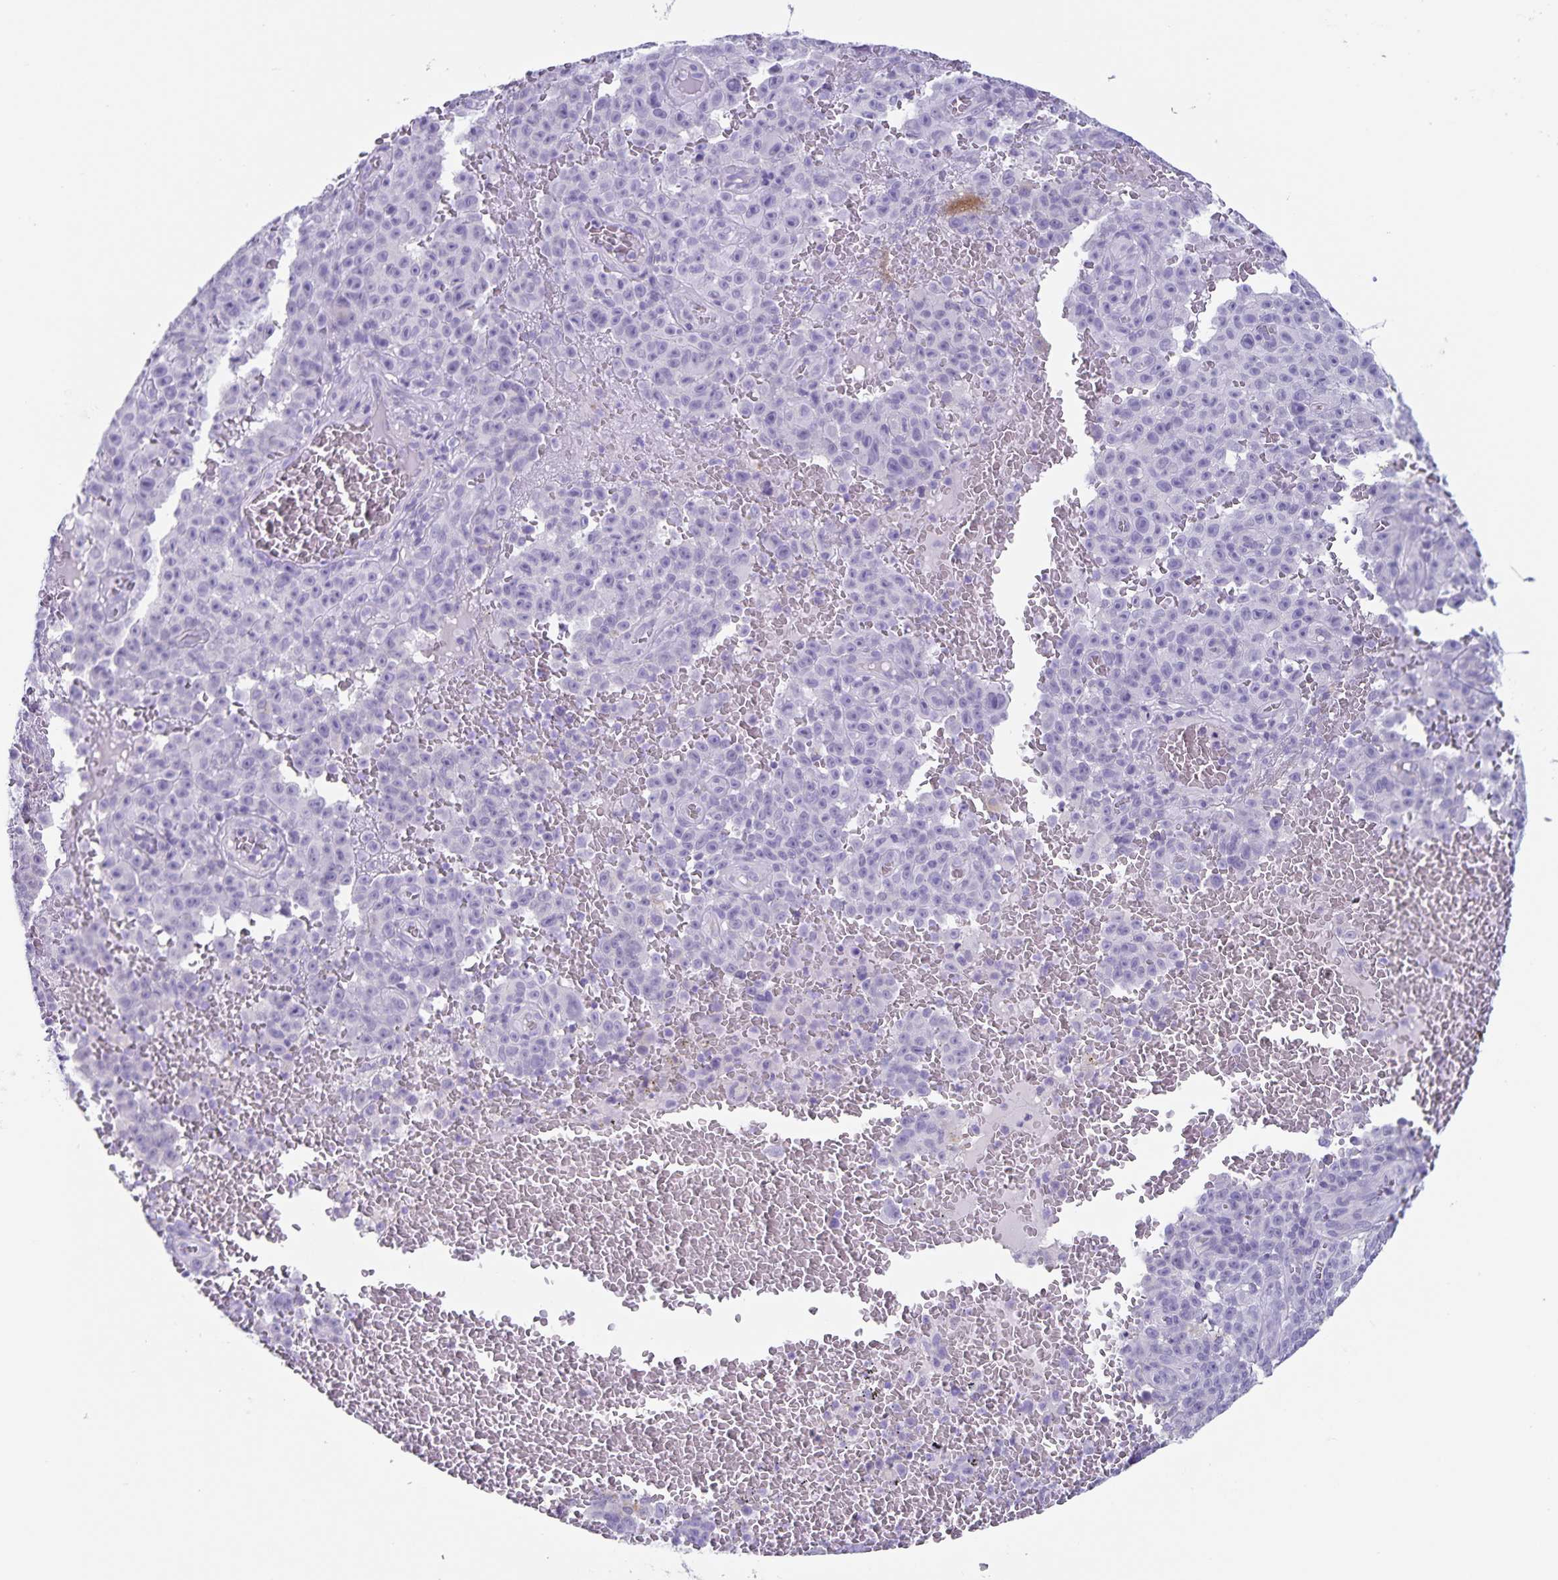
{"staining": {"intensity": "negative", "quantity": "none", "location": "none"}, "tissue": "melanoma", "cell_type": "Tumor cells", "image_type": "cancer", "snomed": [{"axis": "morphology", "description": "Malignant melanoma, NOS"}, {"axis": "topography", "description": "Skin"}], "caption": "IHC image of malignant melanoma stained for a protein (brown), which demonstrates no staining in tumor cells.", "gene": "C11orf42", "patient": {"sex": "female", "age": 82}}